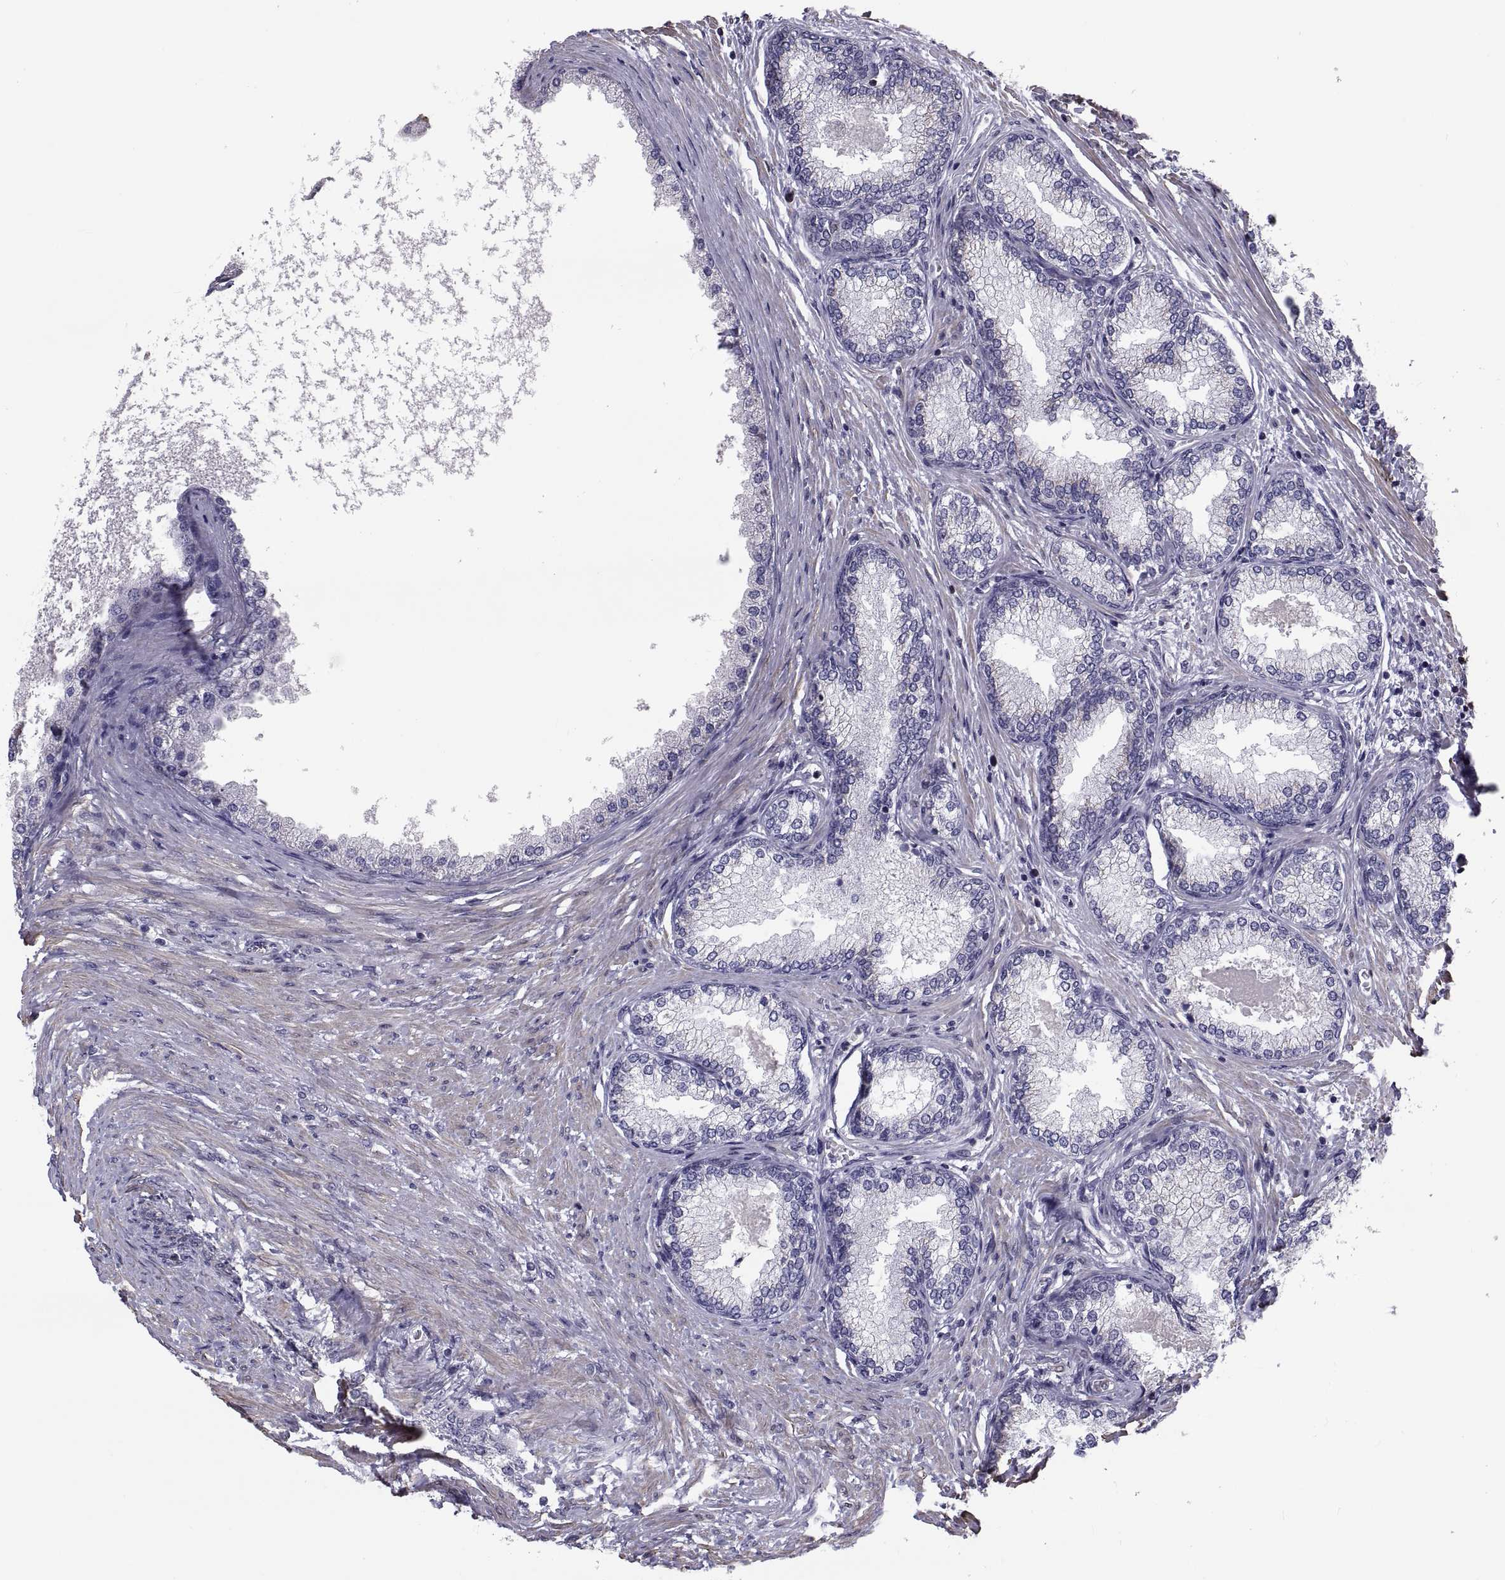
{"staining": {"intensity": "negative", "quantity": "none", "location": "none"}, "tissue": "prostate", "cell_type": "Glandular cells", "image_type": "normal", "snomed": [{"axis": "morphology", "description": "Normal tissue, NOS"}, {"axis": "topography", "description": "Prostate"}], "caption": "This photomicrograph is of benign prostate stained with IHC to label a protein in brown with the nuclei are counter-stained blue. There is no expression in glandular cells.", "gene": "ANO1", "patient": {"sex": "male", "age": 72}}